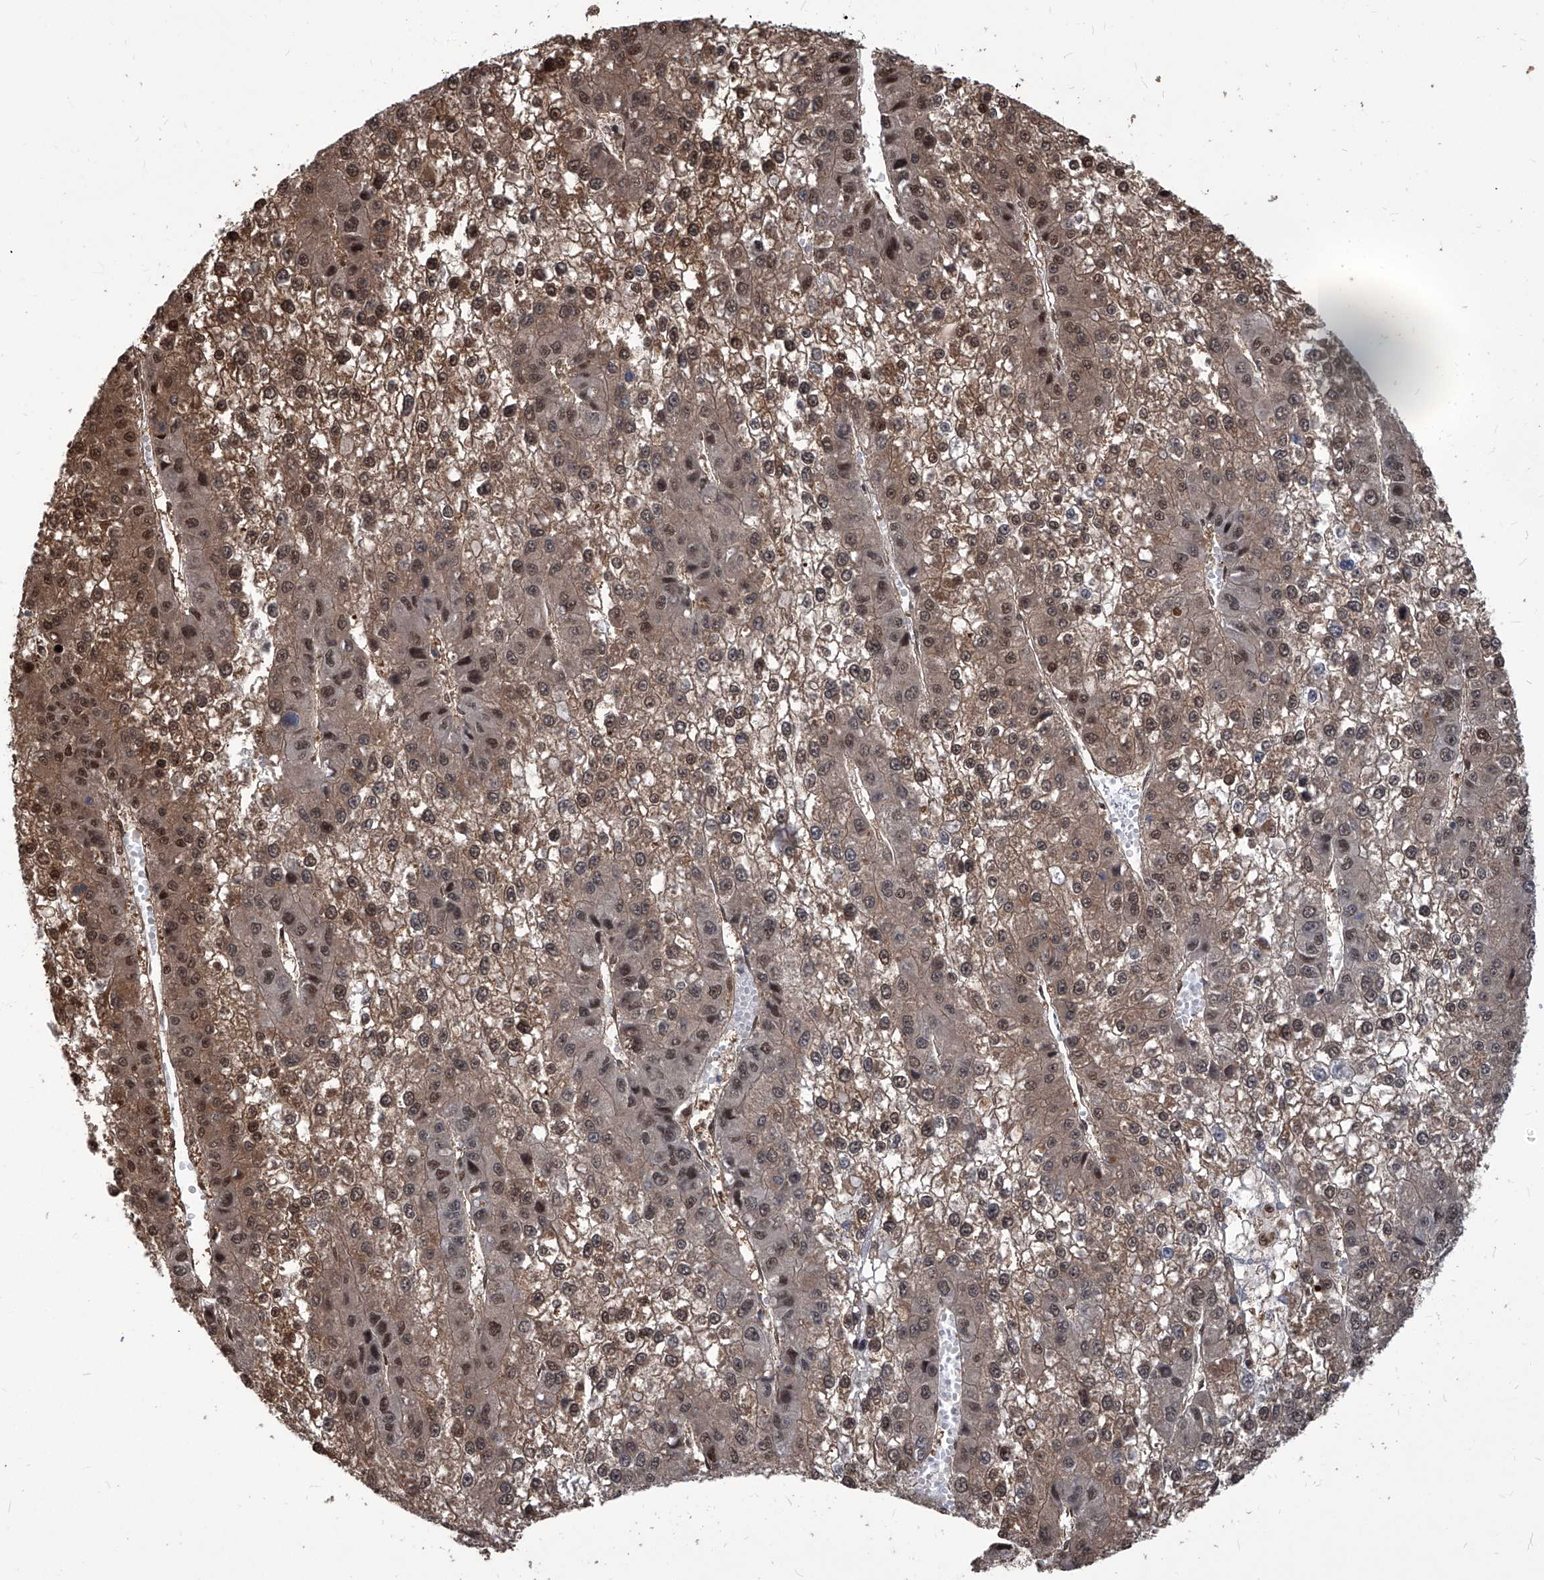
{"staining": {"intensity": "moderate", "quantity": ">75%", "location": "cytoplasmic/membranous,nuclear"}, "tissue": "liver cancer", "cell_type": "Tumor cells", "image_type": "cancer", "snomed": [{"axis": "morphology", "description": "Carcinoma, Hepatocellular, NOS"}, {"axis": "topography", "description": "Liver"}], "caption": "The micrograph shows staining of liver hepatocellular carcinoma, revealing moderate cytoplasmic/membranous and nuclear protein expression (brown color) within tumor cells.", "gene": "PSMB1", "patient": {"sex": "female", "age": 73}}